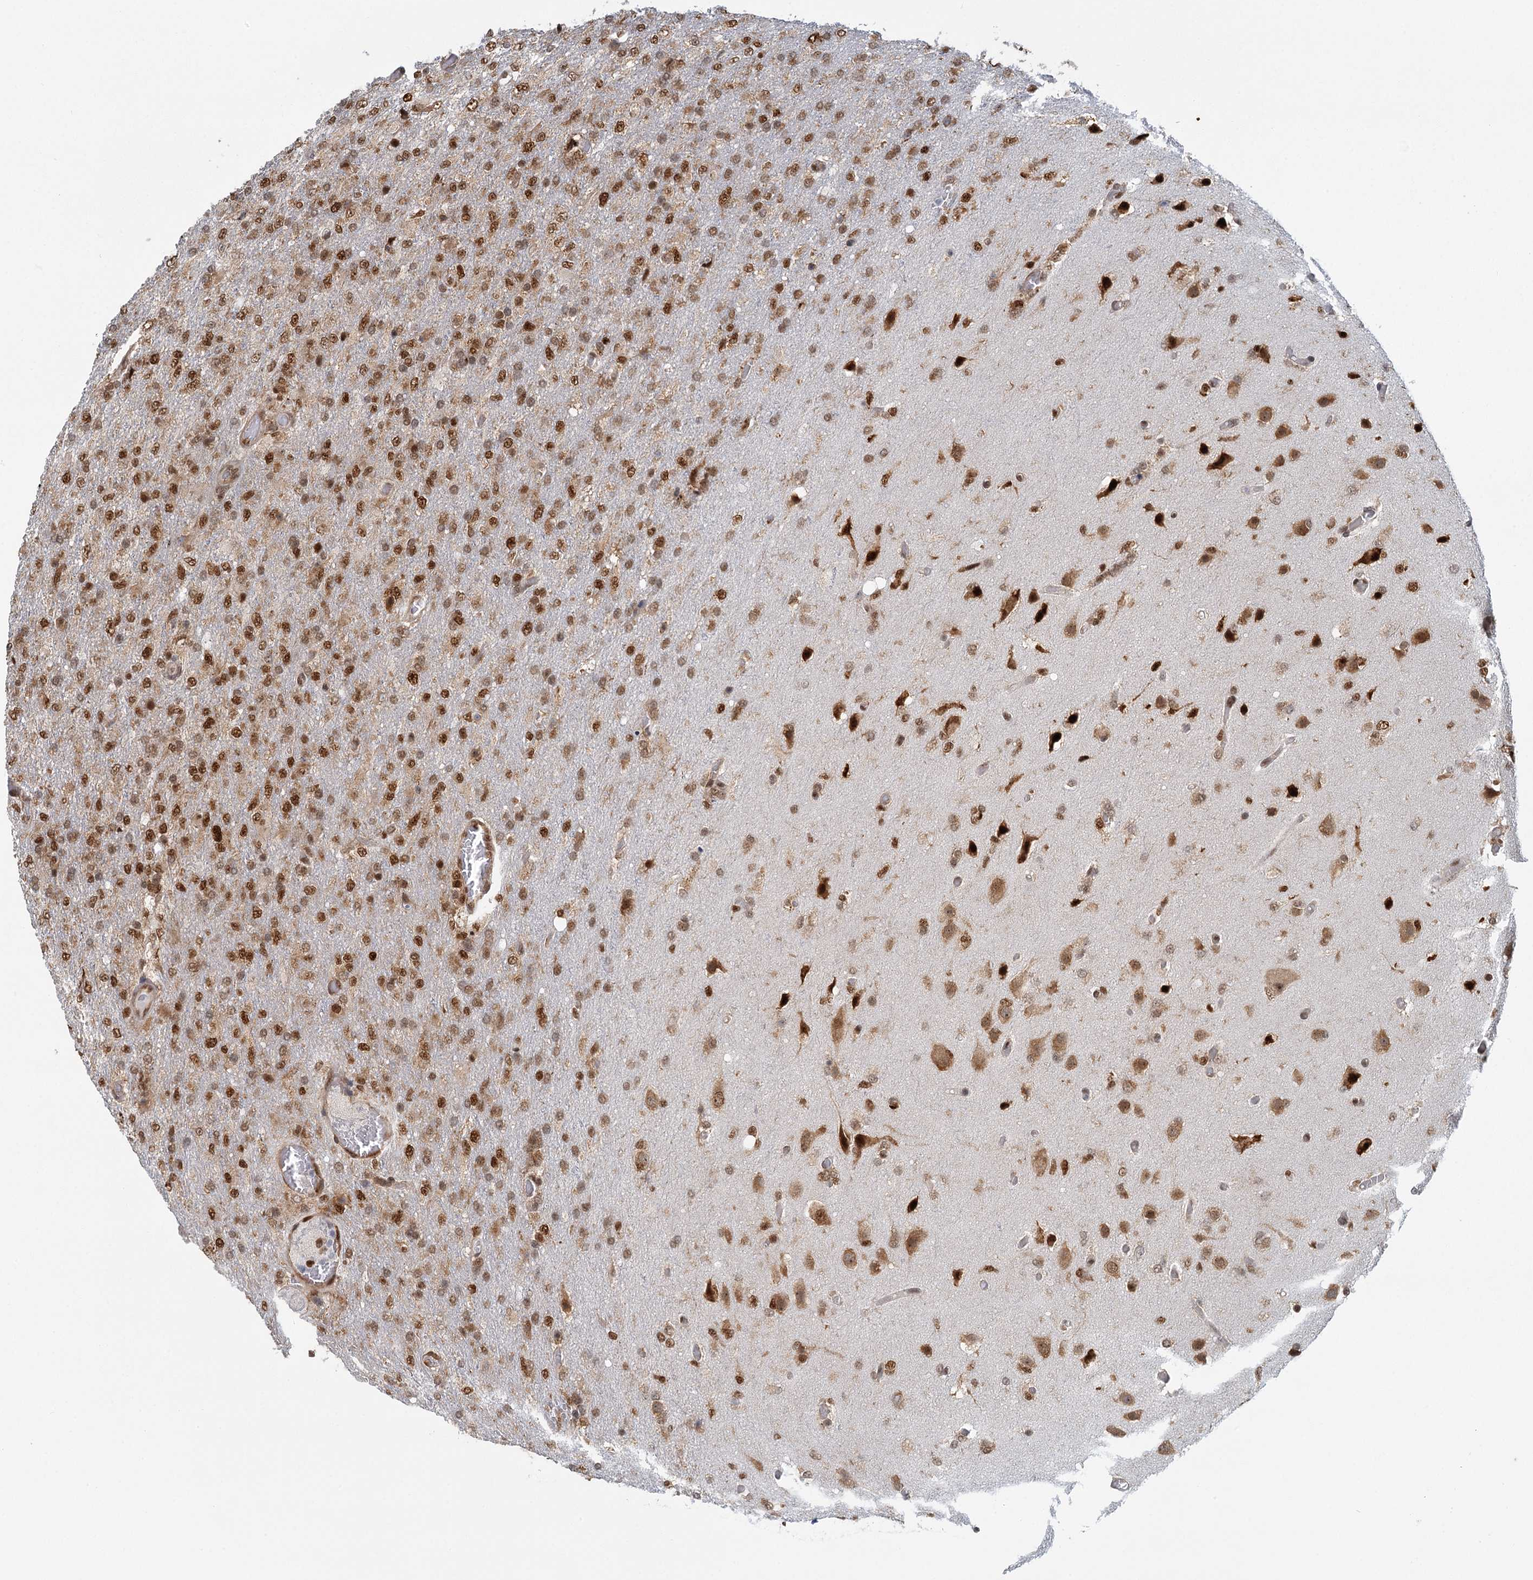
{"staining": {"intensity": "moderate", "quantity": ">75%", "location": "nuclear"}, "tissue": "glioma", "cell_type": "Tumor cells", "image_type": "cancer", "snomed": [{"axis": "morphology", "description": "Glioma, malignant, High grade"}, {"axis": "topography", "description": "Brain"}], "caption": "Glioma was stained to show a protein in brown. There is medium levels of moderate nuclear positivity in approximately >75% of tumor cells. Immunohistochemistry stains the protein in brown and the nuclei are stained blue.", "gene": "GPATCH11", "patient": {"sex": "female", "age": 74}}